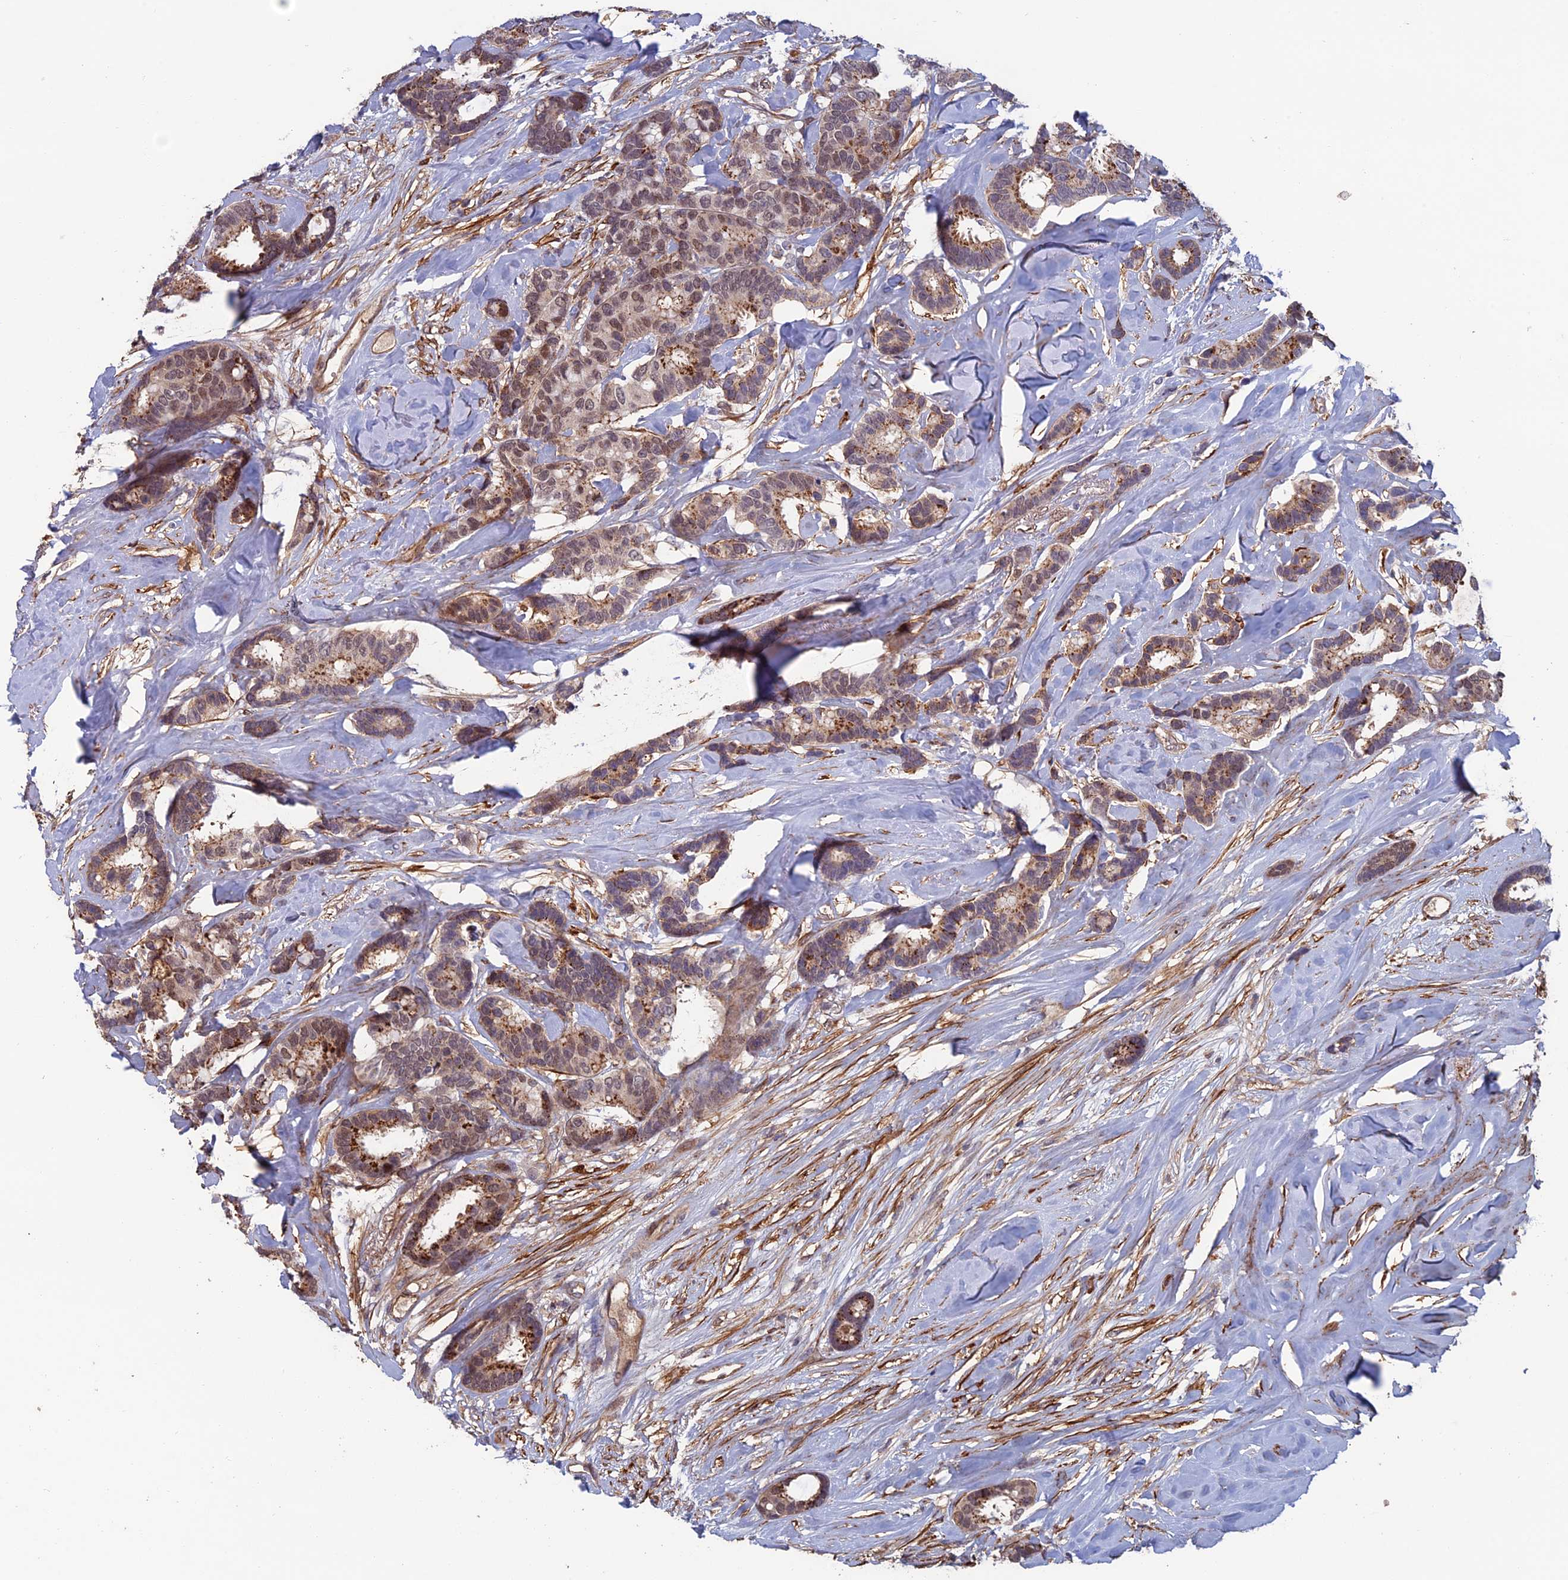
{"staining": {"intensity": "moderate", "quantity": "25%-75%", "location": "cytoplasmic/membranous,nuclear"}, "tissue": "breast cancer", "cell_type": "Tumor cells", "image_type": "cancer", "snomed": [{"axis": "morphology", "description": "Duct carcinoma"}, {"axis": "topography", "description": "Breast"}], "caption": "Protein expression analysis of human infiltrating ductal carcinoma (breast) reveals moderate cytoplasmic/membranous and nuclear staining in about 25%-75% of tumor cells. (Stains: DAB (3,3'-diaminobenzidine) in brown, nuclei in blue, Microscopy: brightfield microscopy at high magnification).", "gene": "CCDC183", "patient": {"sex": "female", "age": 87}}